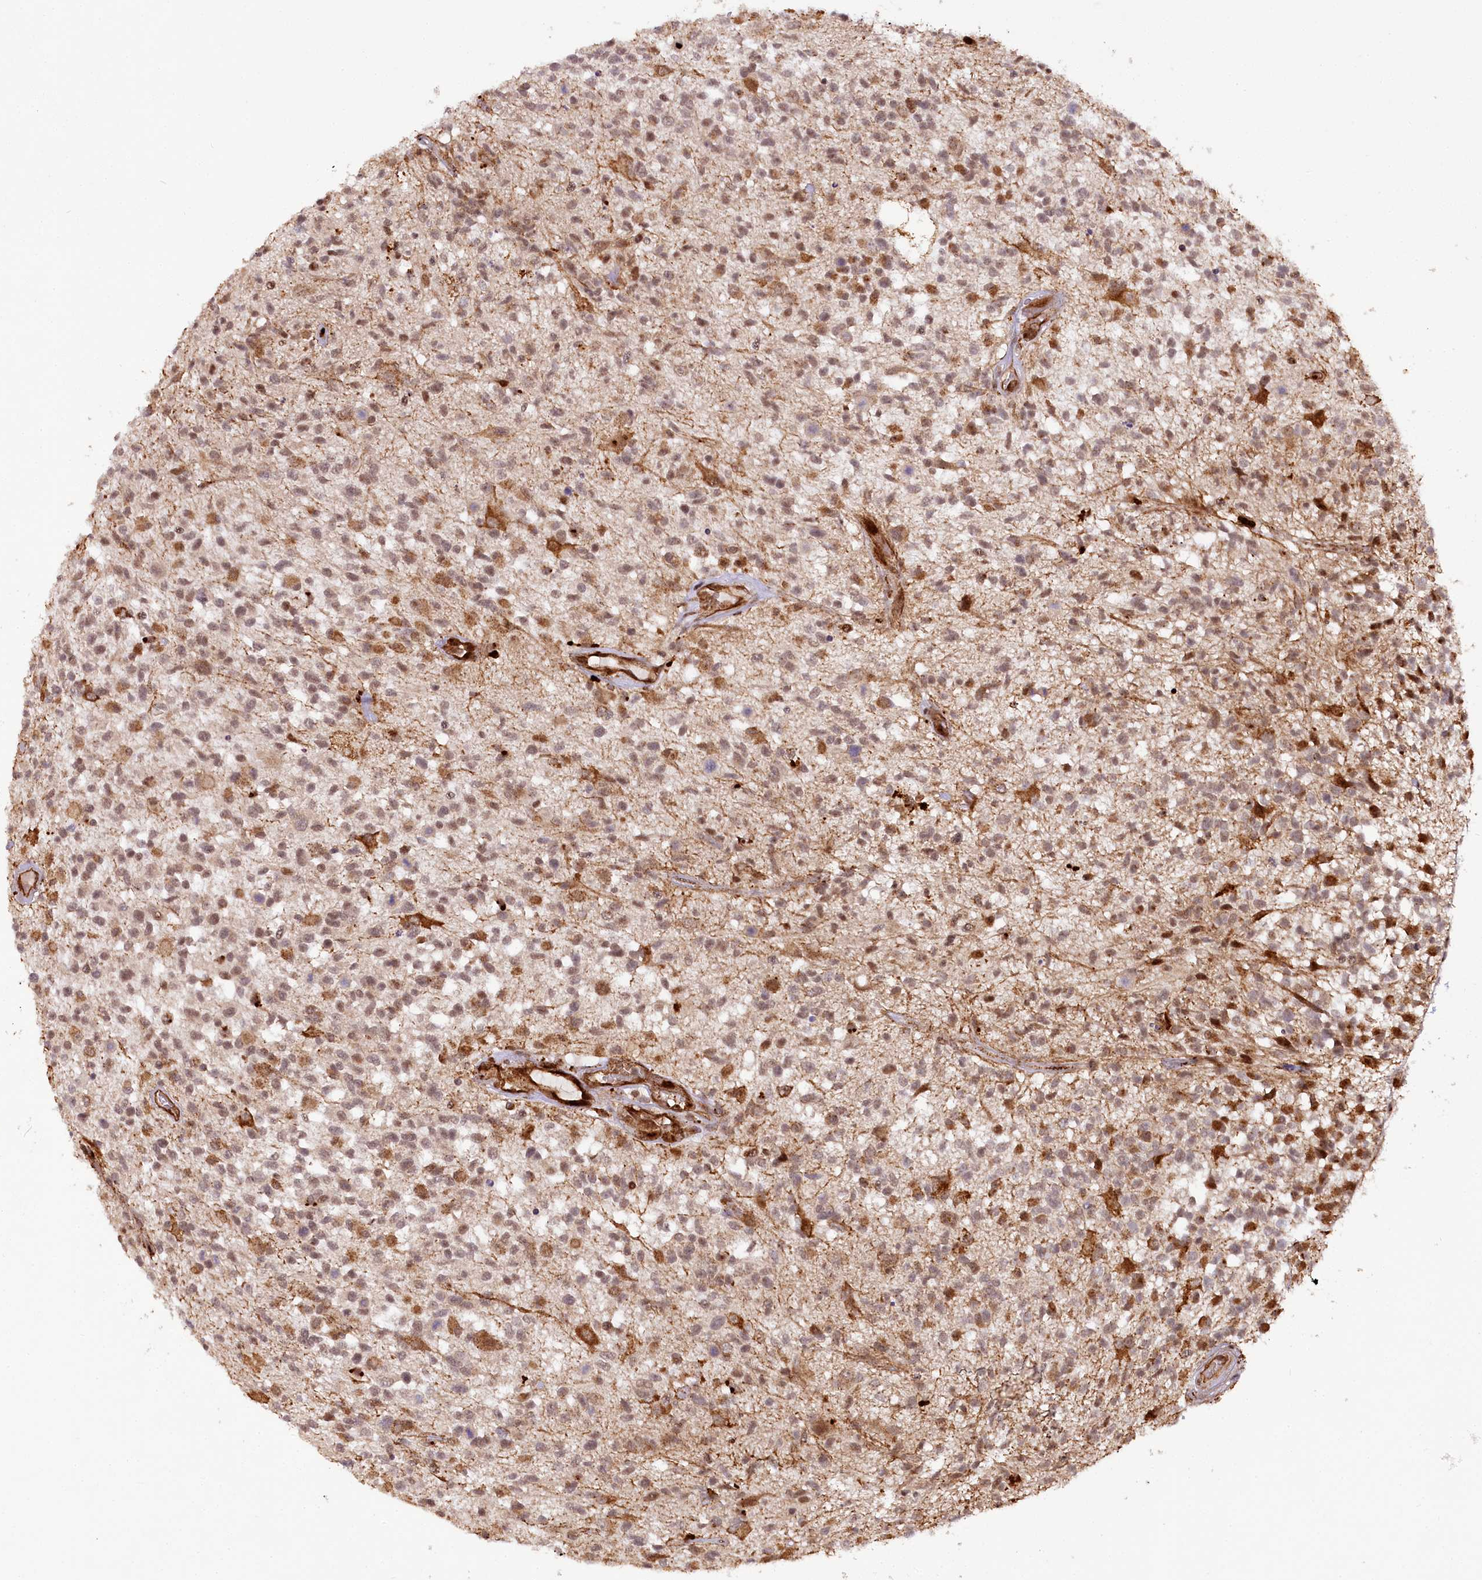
{"staining": {"intensity": "moderate", "quantity": ">75%", "location": "cytoplasmic/membranous,nuclear"}, "tissue": "glioma", "cell_type": "Tumor cells", "image_type": "cancer", "snomed": [{"axis": "morphology", "description": "Glioma, malignant, High grade"}, {"axis": "morphology", "description": "Glioblastoma, NOS"}, {"axis": "topography", "description": "Brain"}], "caption": "IHC staining of glioblastoma, which displays medium levels of moderate cytoplasmic/membranous and nuclear positivity in about >75% of tumor cells indicating moderate cytoplasmic/membranous and nuclear protein staining. The staining was performed using DAB (3,3'-diaminobenzidine) (brown) for protein detection and nuclei were counterstained in hematoxylin (blue).", "gene": "COPG1", "patient": {"sex": "male", "age": 60}}